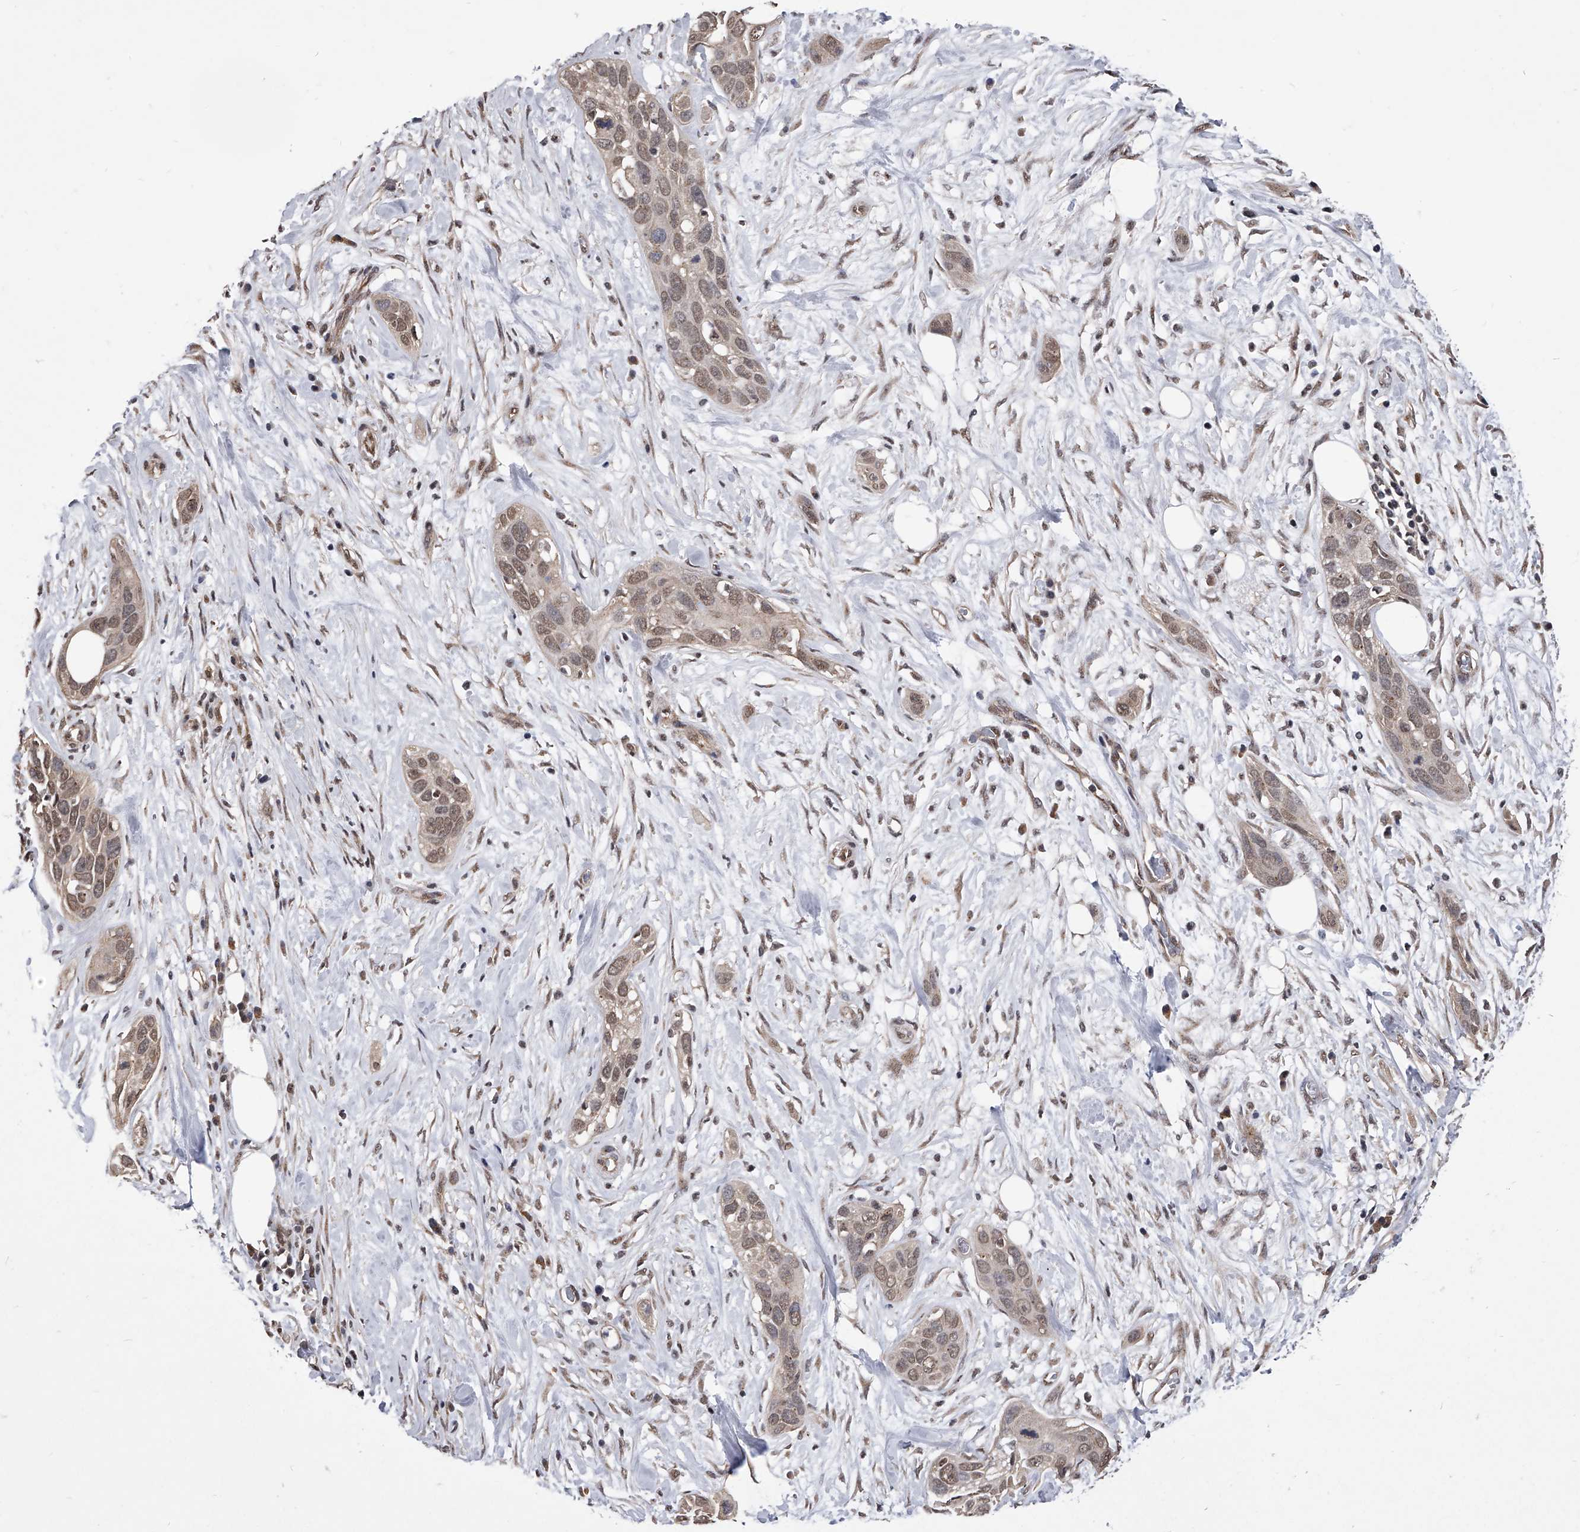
{"staining": {"intensity": "weak", "quantity": ">75%", "location": "nuclear"}, "tissue": "pancreatic cancer", "cell_type": "Tumor cells", "image_type": "cancer", "snomed": [{"axis": "morphology", "description": "Adenocarcinoma, NOS"}, {"axis": "topography", "description": "Pancreas"}], "caption": "Protein analysis of pancreatic cancer (adenocarcinoma) tissue demonstrates weak nuclear staining in approximately >75% of tumor cells.", "gene": "ZNF76", "patient": {"sex": "female", "age": 60}}